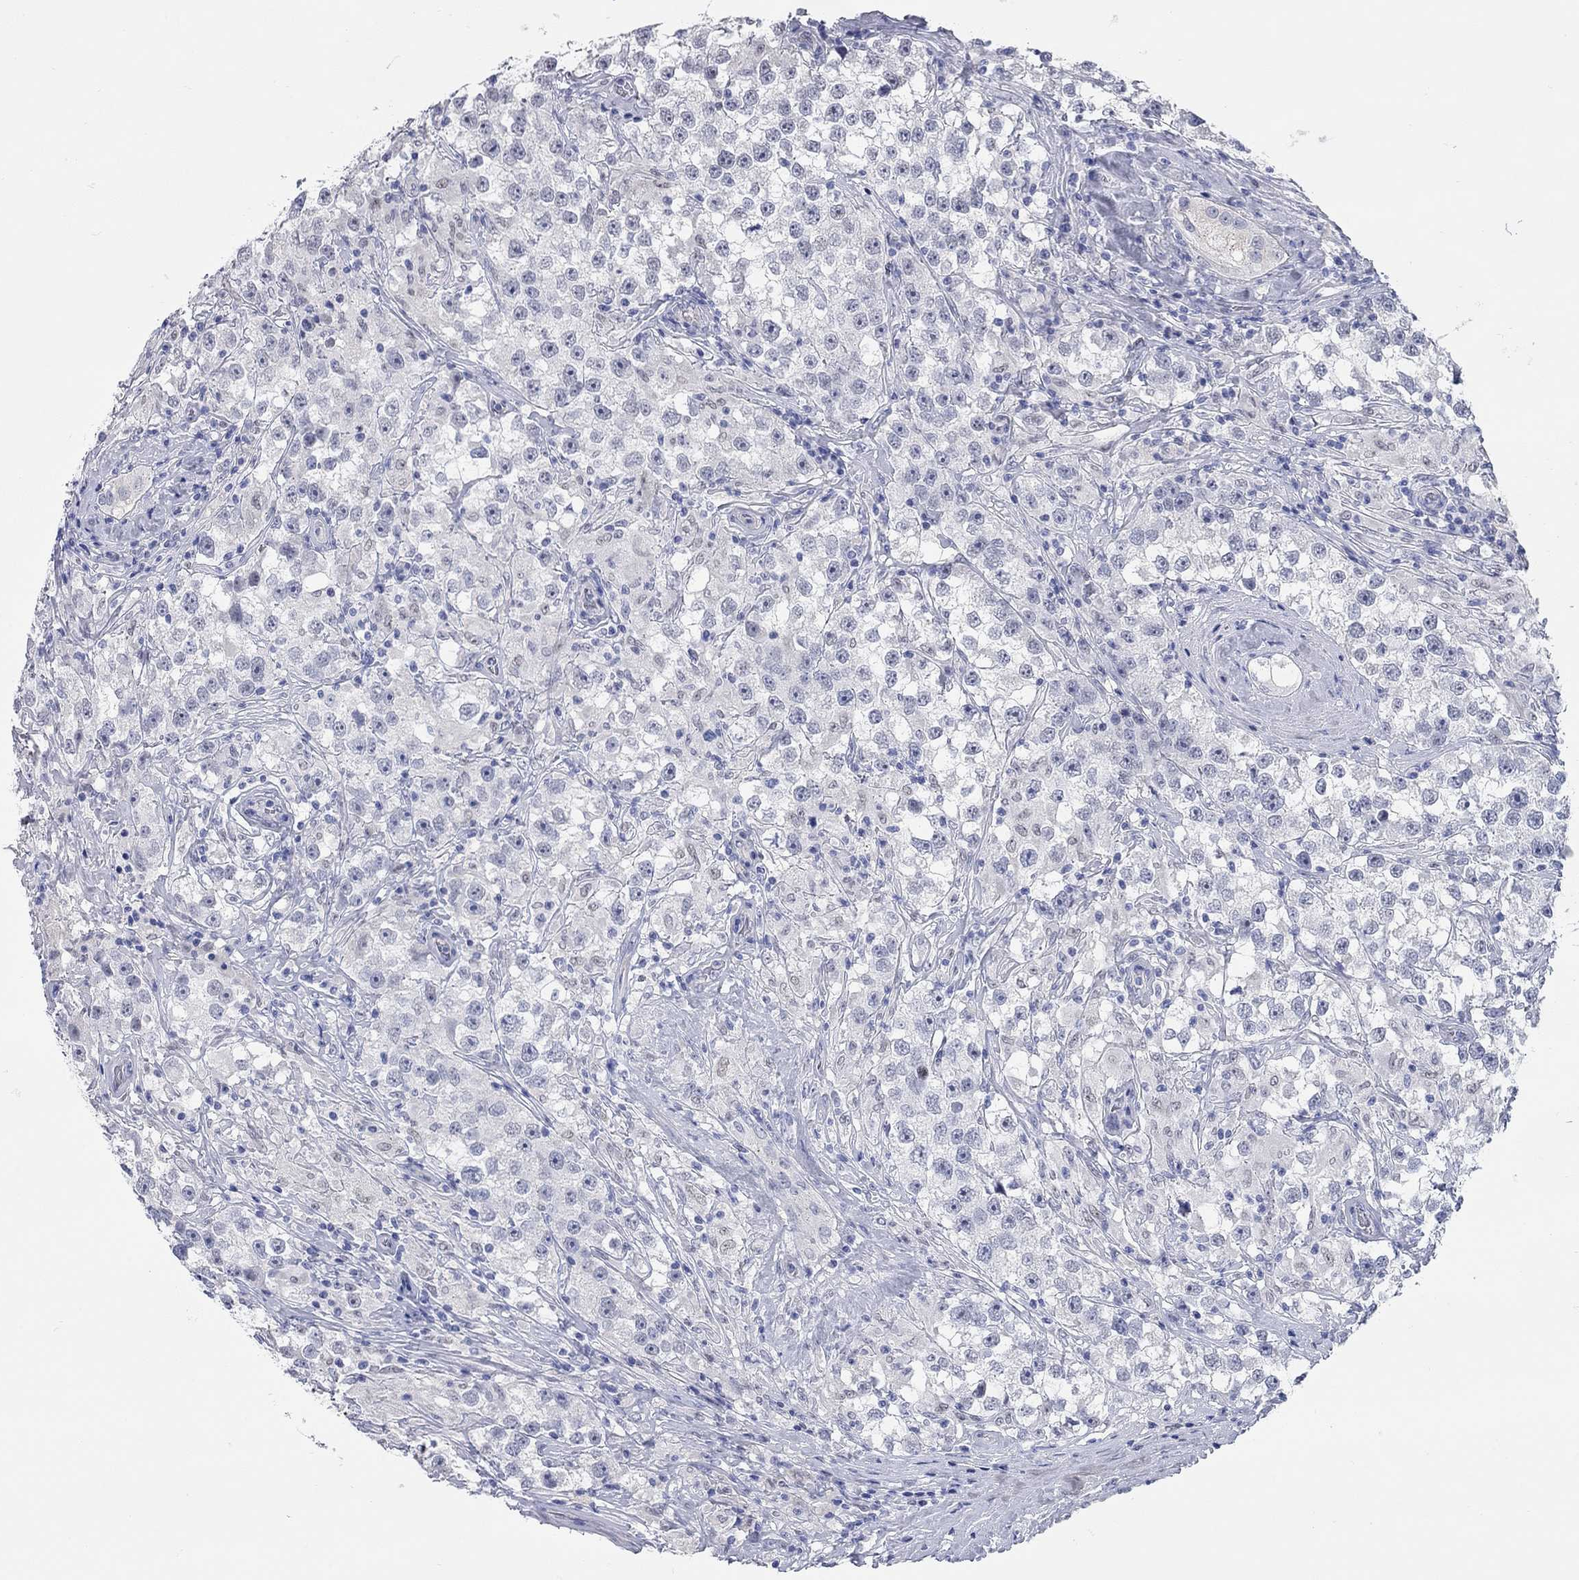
{"staining": {"intensity": "negative", "quantity": "none", "location": "none"}, "tissue": "testis cancer", "cell_type": "Tumor cells", "image_type": "cancer", "snomed": [{"axis": "morphology", "description": "Seminoma, NOS"}, {"axis": "topography", "description": "Testis"}], "caption": "The micrograph shows no significant expression in tumor cells of testis cancer (seminoma).", "gene": "WASF3", "patient": {"sex": "male", "age": 46}}